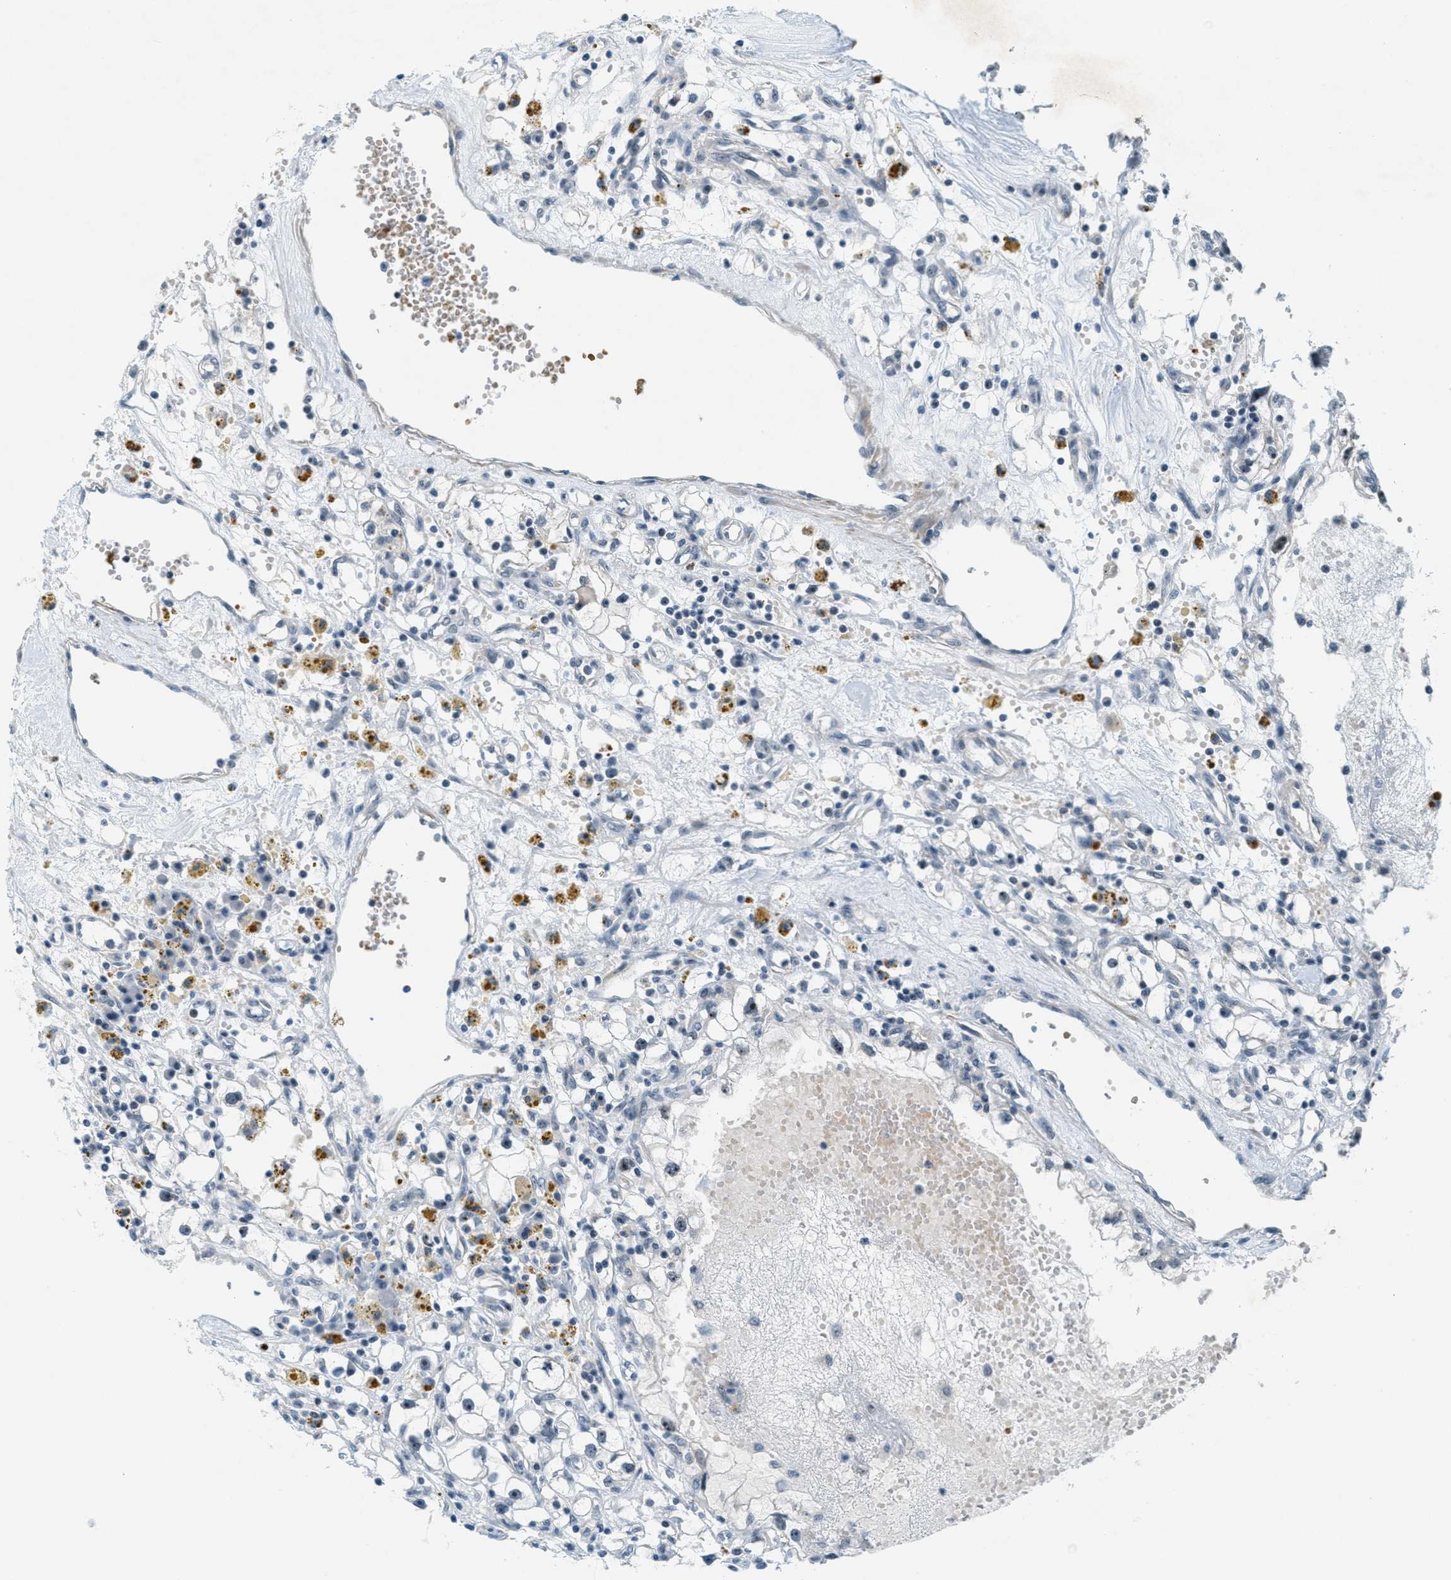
{"staining": {"intensity": "negative", "quantity": "none", "location": "none"}, "tissue": "renal cancer", "cell_type": "Tumor cells", "image_type": "cancer", "snomed": [{"axis": "morphology", "description": "Adenocarcinoma, NOS"}, {"axis": "topography", "description": "Kidney"}], "caption": "Renal cancer stained for a protein using IHC shows no expression tumor cells.", "gene": "DDX47", "patient": {"sex": "male", "age": 56}}